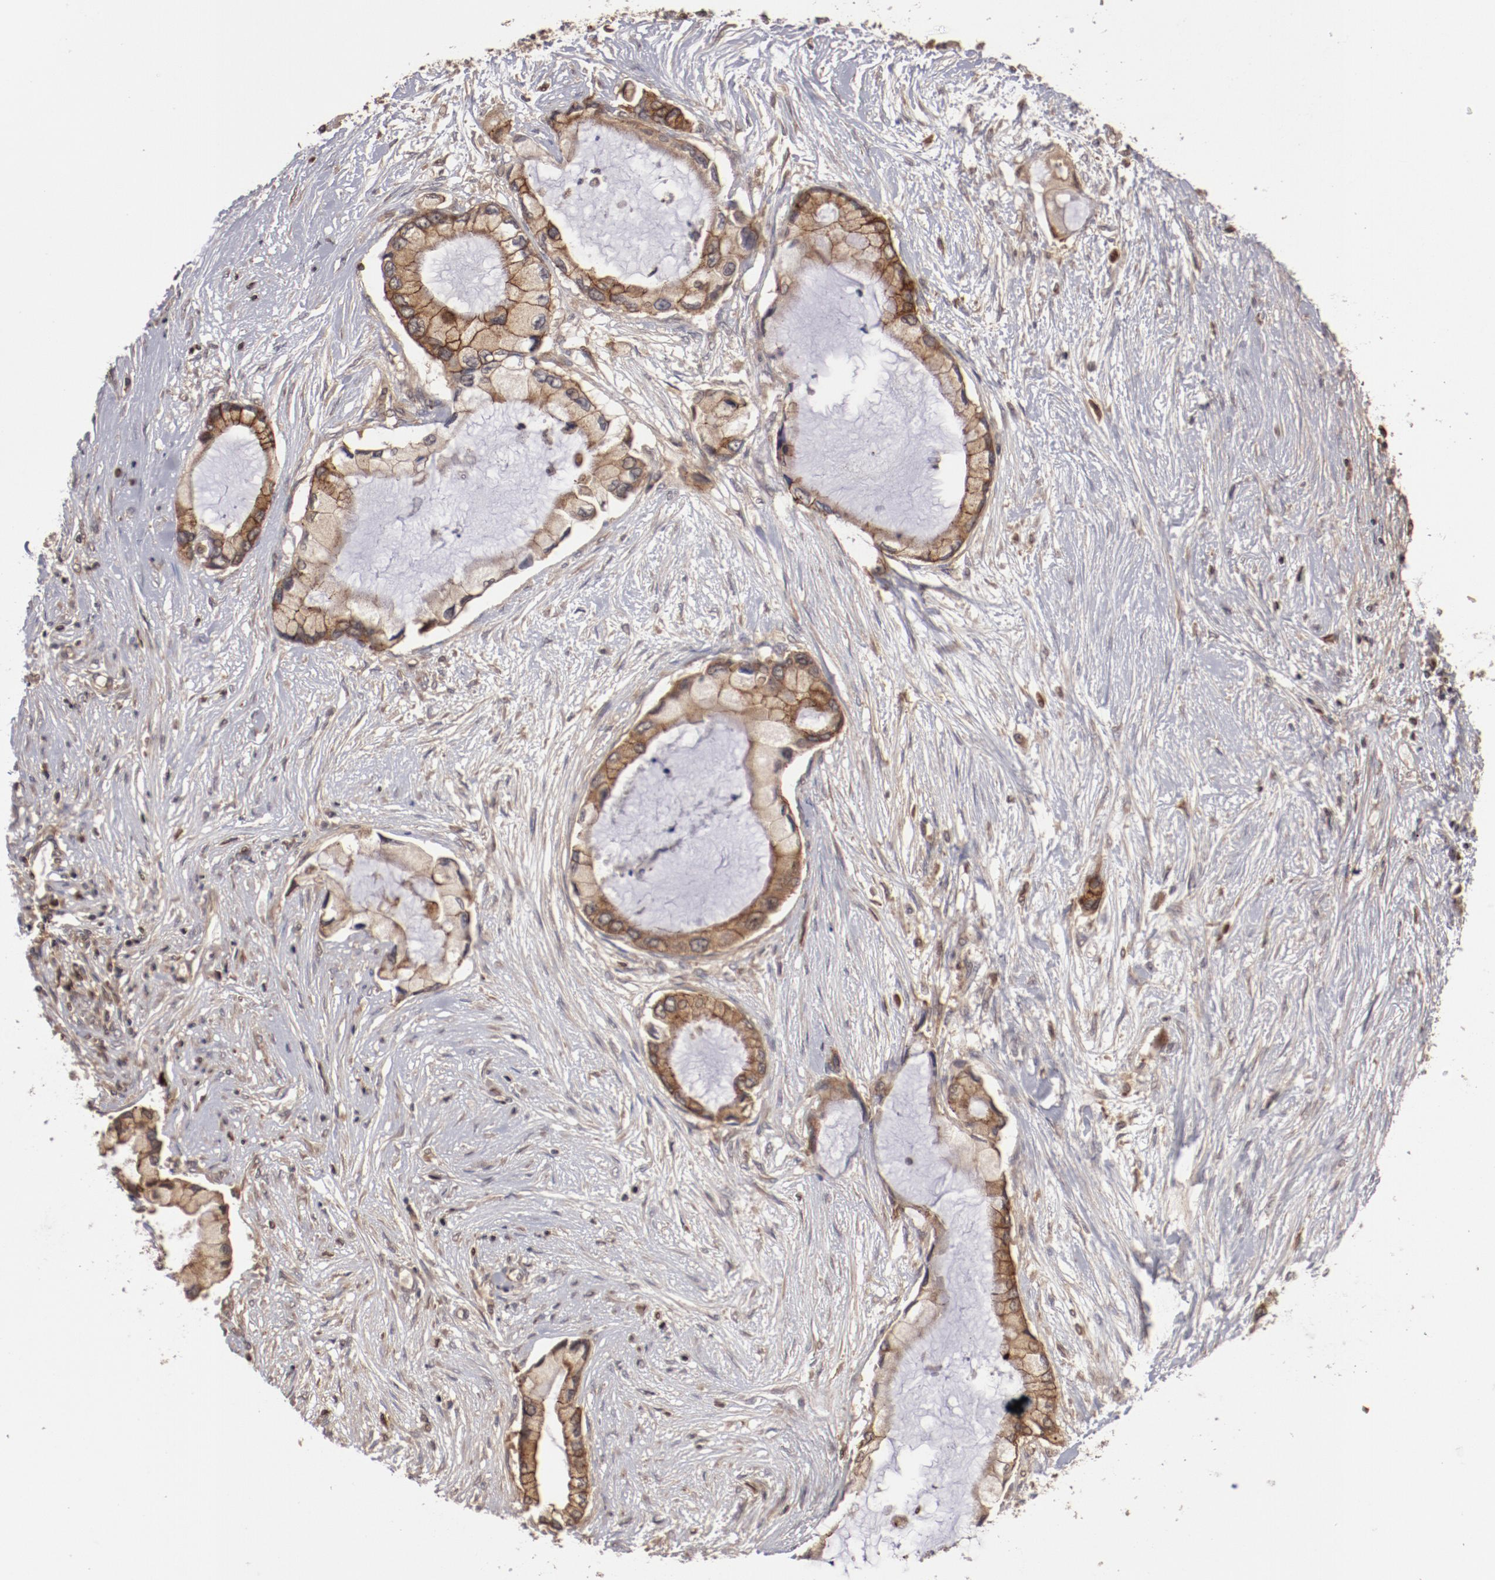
{"staining": {"intensity": "moderate", "quantity": ">75%", "location": "cytoplasmic/membranous"}, "tissue": "pancreatic cancer", "cell_type": "Tumor cells", "image_type": "cancer", "snomed": [{"axis": "morphology", "description": "Adenocarcinoma, NOS"}, {"axis": "topography", "description": "Pancreas"}], "caption": "Immunohistochemistry (IHC) of adenocarcinoma (pancreatic) reveals medium levels of moderate cytoplasmic/membranous positivity in approximately >75% of tumor cells. (DAB (3,3'-diaminobenzidine) = brown stain, brightfield microscopy at high magnification).", "gene": "RPS6KA6", "patient": {"sex": "female", "age": 59}}